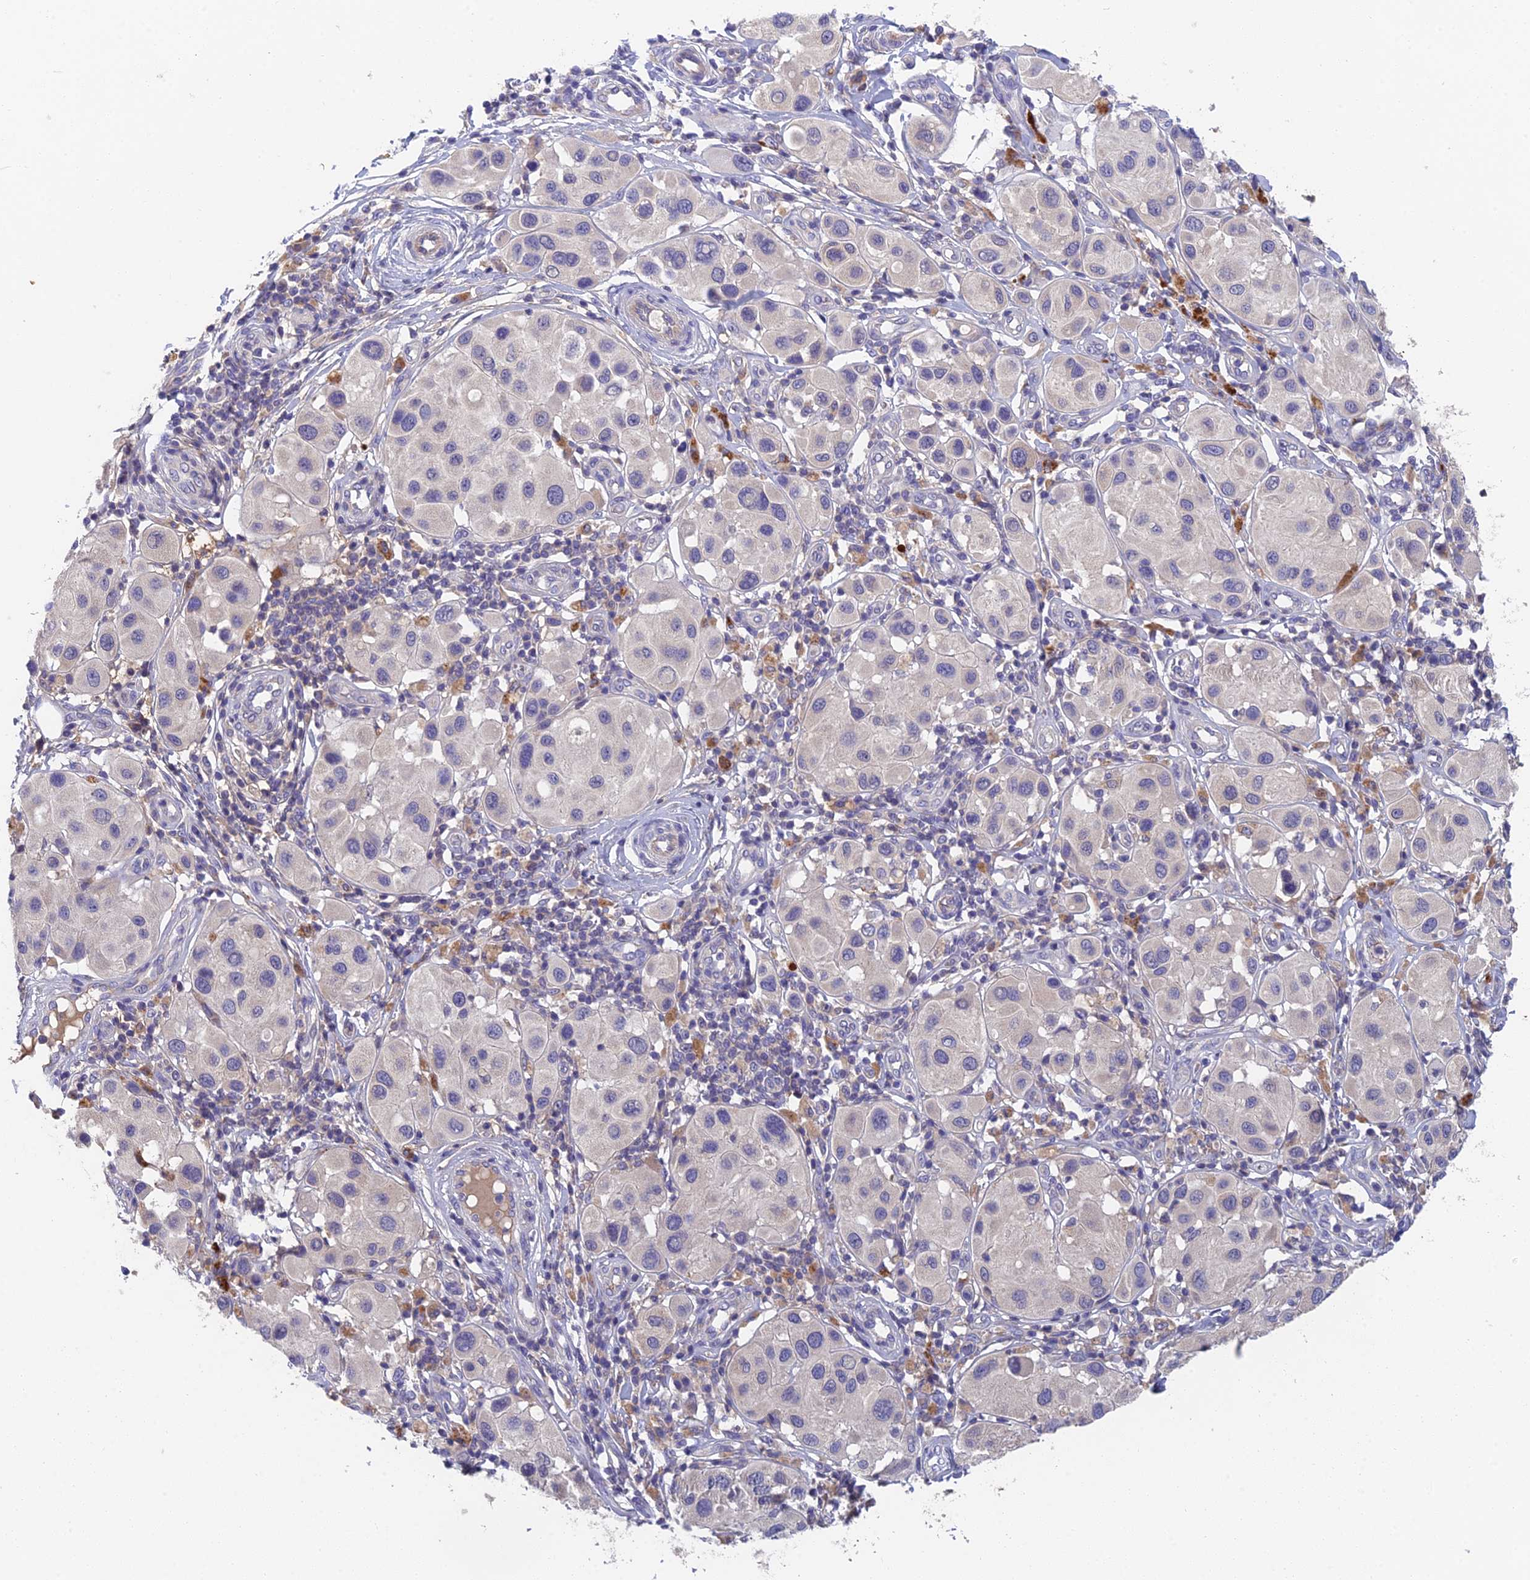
{"staining": {"intensity": "negative", "quantity": "none", "location": "none"}, "tissue": "melanoma", "cell_type": "Tumor cells", "image_type": "cancer", "snomed": [{"axis": "morphology", "description": "Malignant melanoma, Metastatic site"}, {"axis": "topography", "description": "Skin"}], "caption": "DAB immunohistochemical staining of human melanoma shows no significant expression in tumor cells.", "gene": "ADAMTS13", "patient": {"sex": "male", "age": 41}}